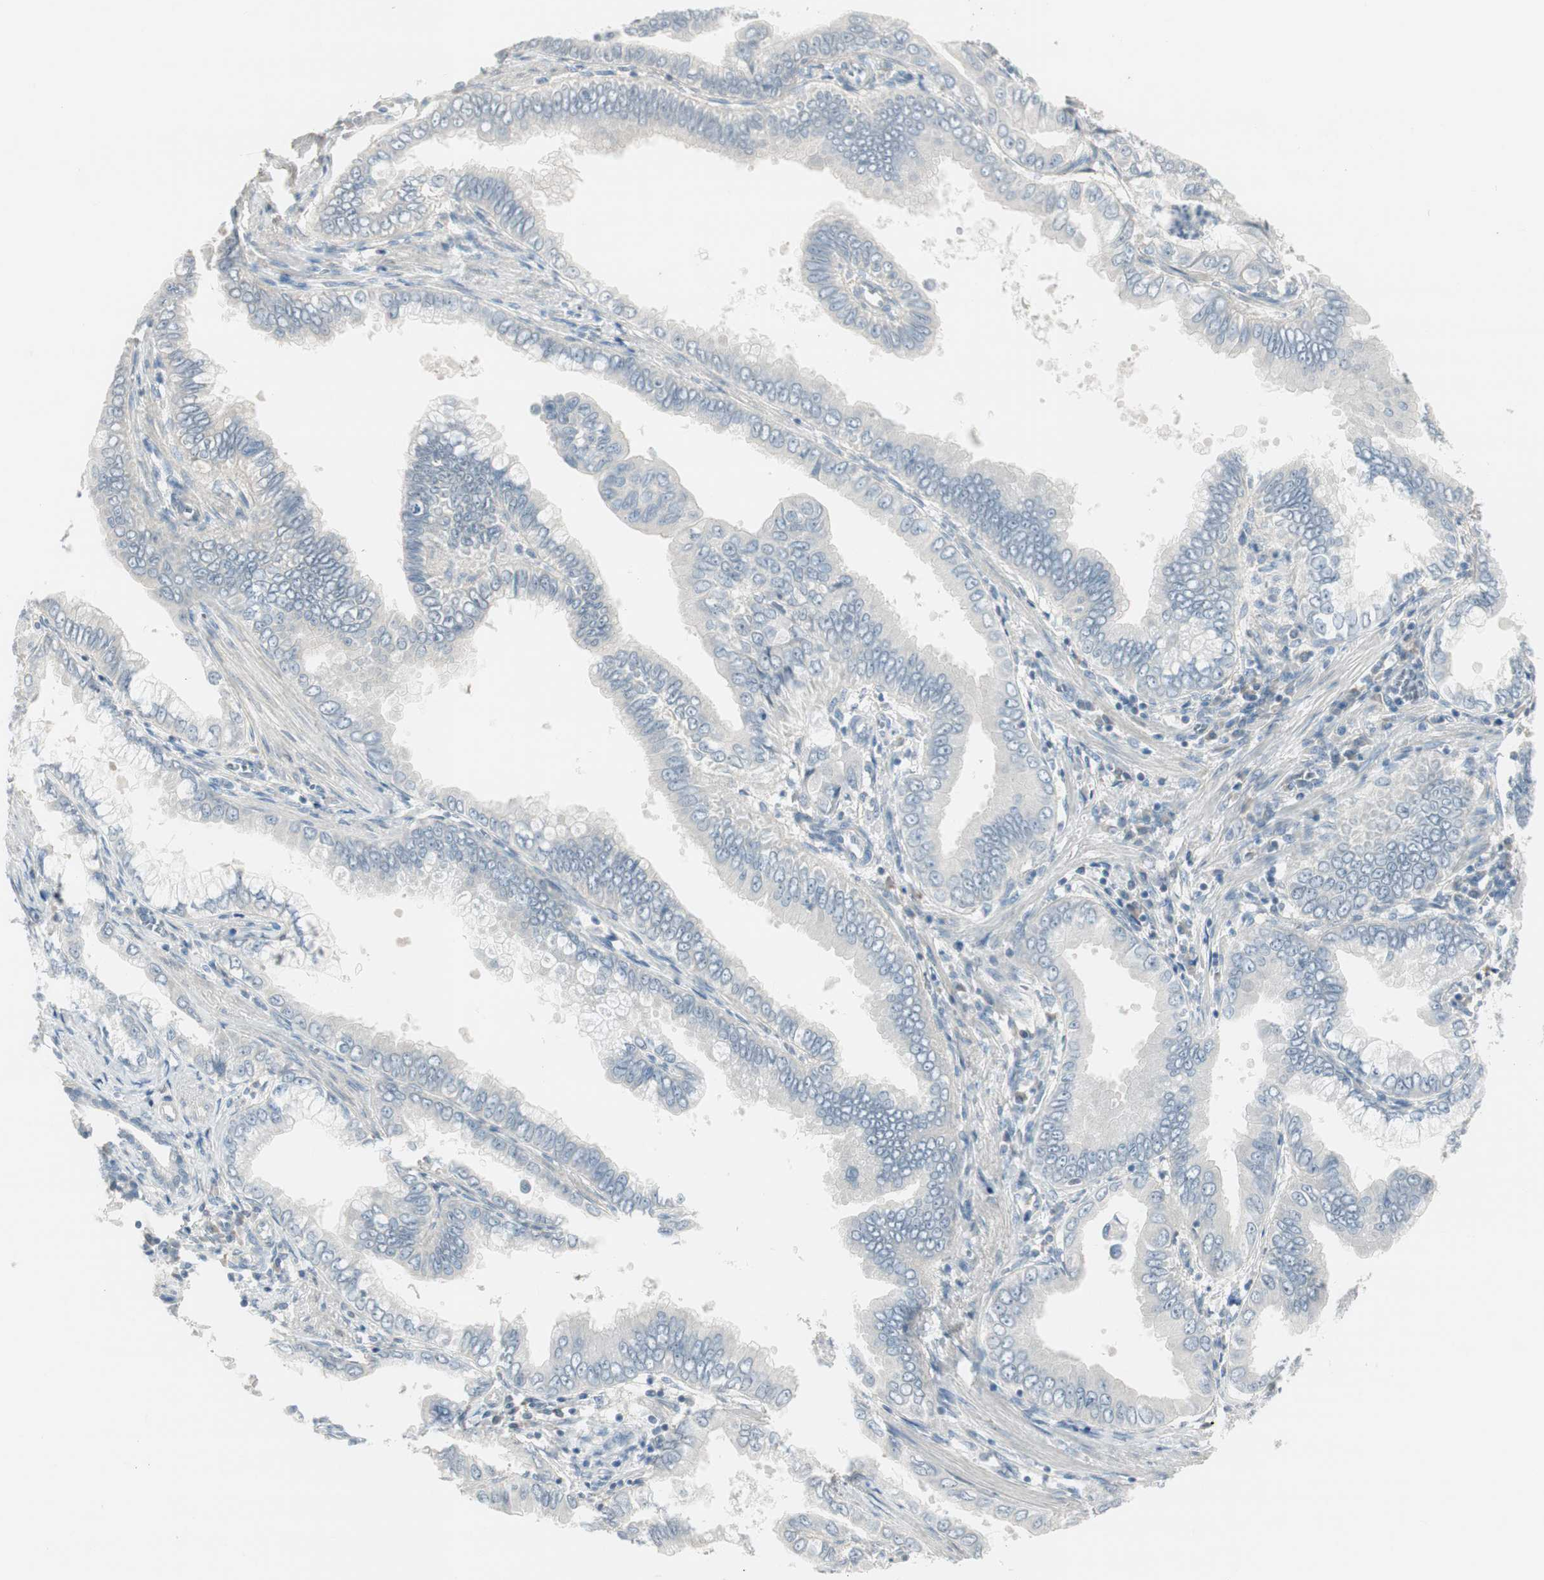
{"staining": {"intensity": "negative", "quantity": "none", "location": "none"}, "tissue": "pancreatic cancer", "cell_type": "Tumor cells", "image_type": "cancer", "snomed": [{"axis": "morphology", "description": "Normal tissue, NOS"}, {"axis": "topography", "description": "Lymph node"}], "caption": "Immunohistochemical staining of human pancreatic cancer displays no significant expression in tumor cells.", "gene": "EVA1A", "patient": {"sex": "male", "age": 50}}